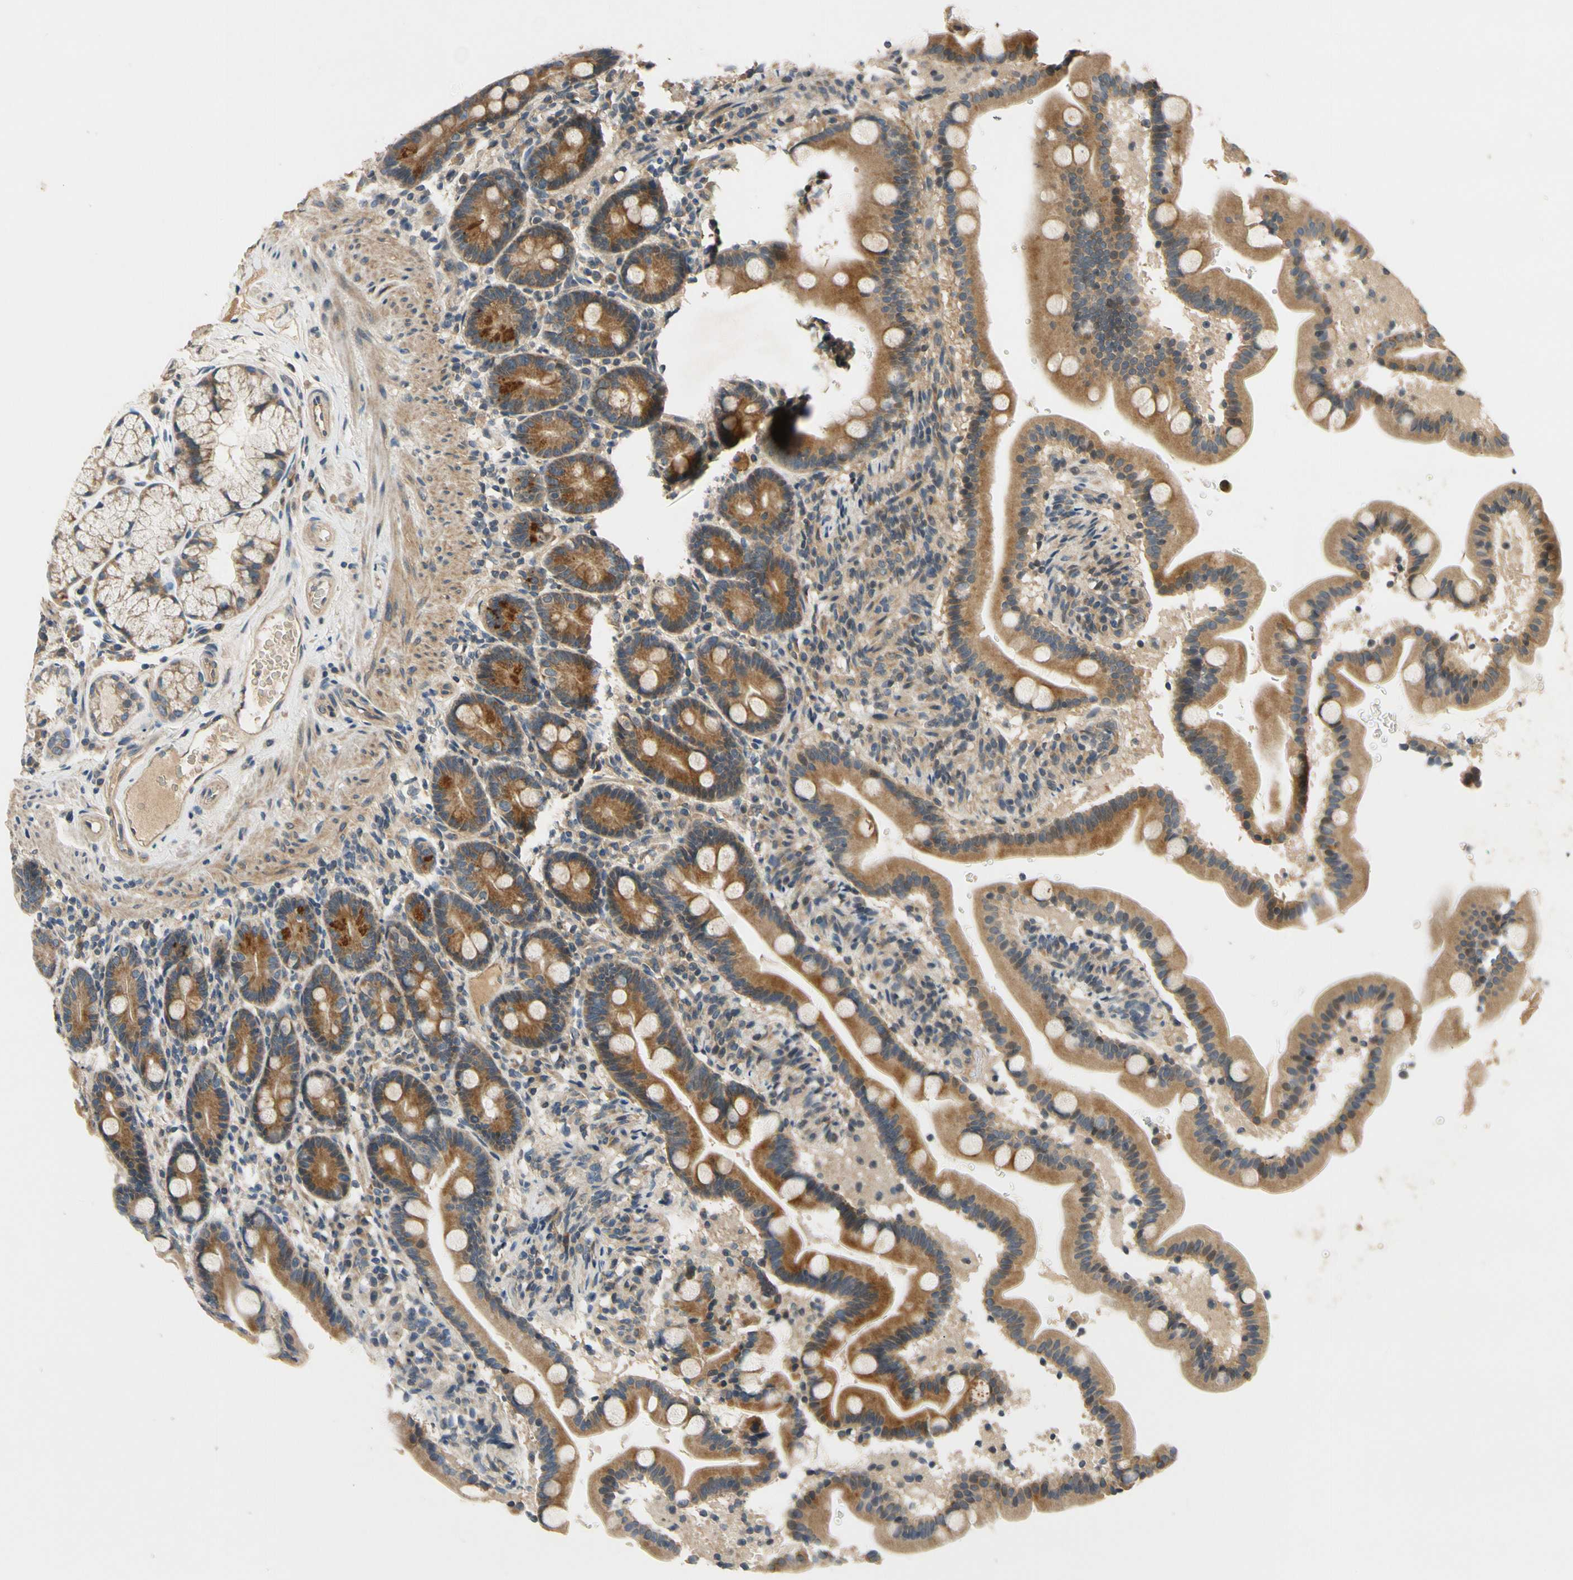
{"staining": {"intensity": "moderate", "quantity": ">75%", "location": "cytoplasmic/membranous"}, "tissue": "duodenum", "cell_type": "Glandular cells", "image_type": "normal", "snomed": [{"axis": "morphology", "description": "Normal tissue, NOS"}, {"axis": "topography", "description": "Duodenum"}], "caption": "This micrograph demonstrates normal duodenum stained with IHC to label a protein in brown. The cytoplasmic/membranous of glandular cells show moderate positivity for the protein. Nuclei are counter-stained blue.", "gene": "ALKBH3", "patient": {"sex": "male", "age": 54}}